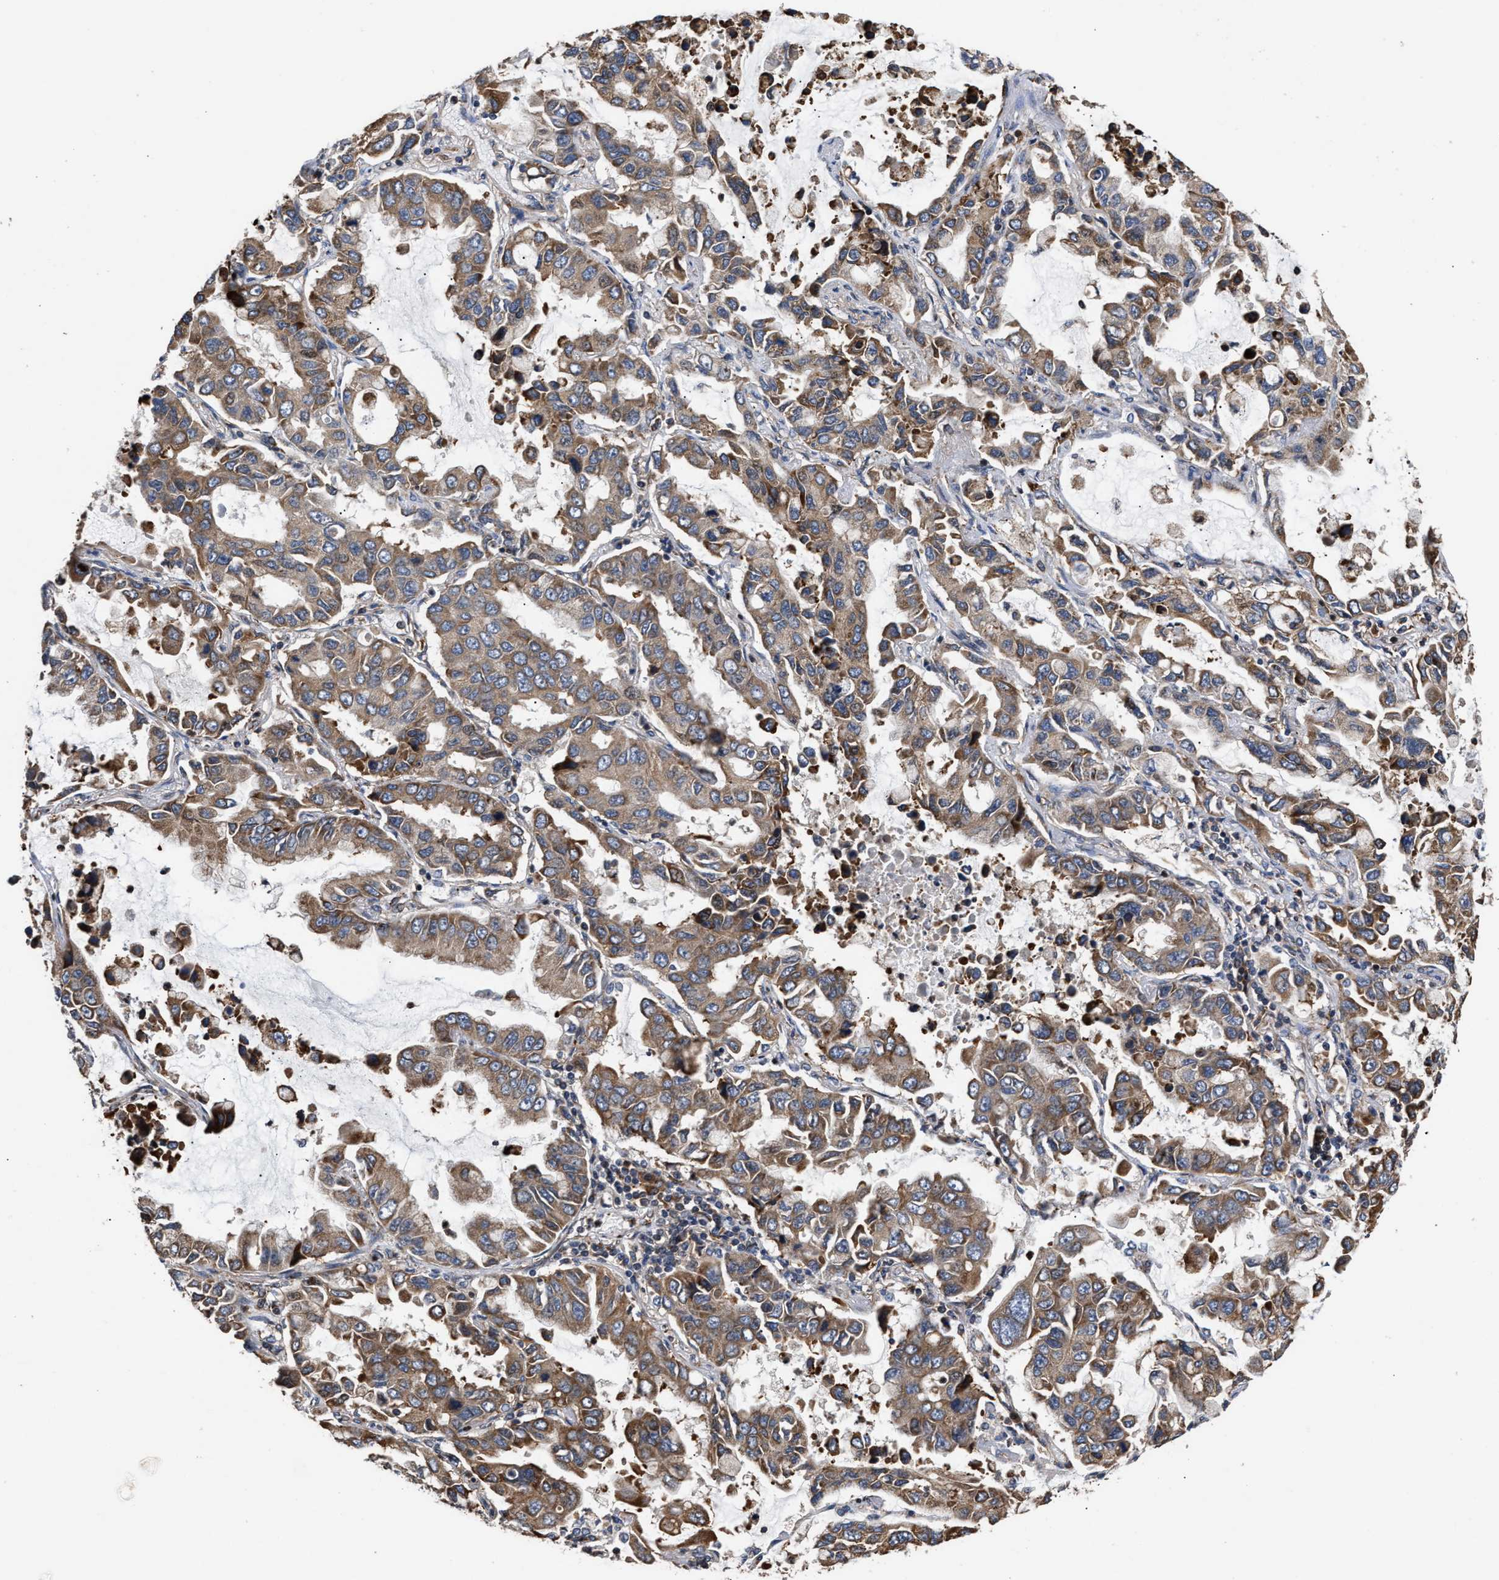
{"staining": {"intensity": "moderate", "quantity": "25%-75%", "location": "cytoplasmic/membranous"}, "tissue": "lung cancer", "cell_type": "Tumor cells", "image_type": "cancer", "snomed": [{"axis": "morphology", "description": "Adenocarcinoma, NOS"}, {"axis": "topography", "description": "Lung"}], "caption": "This is an image of IHC staining of lung adenocarcinoma, which shows moderate expression in the cytoplasmic/membranous of tumor cells.", "gene": "GOSR1", "patient": {"sex": "male", "age": 64}}